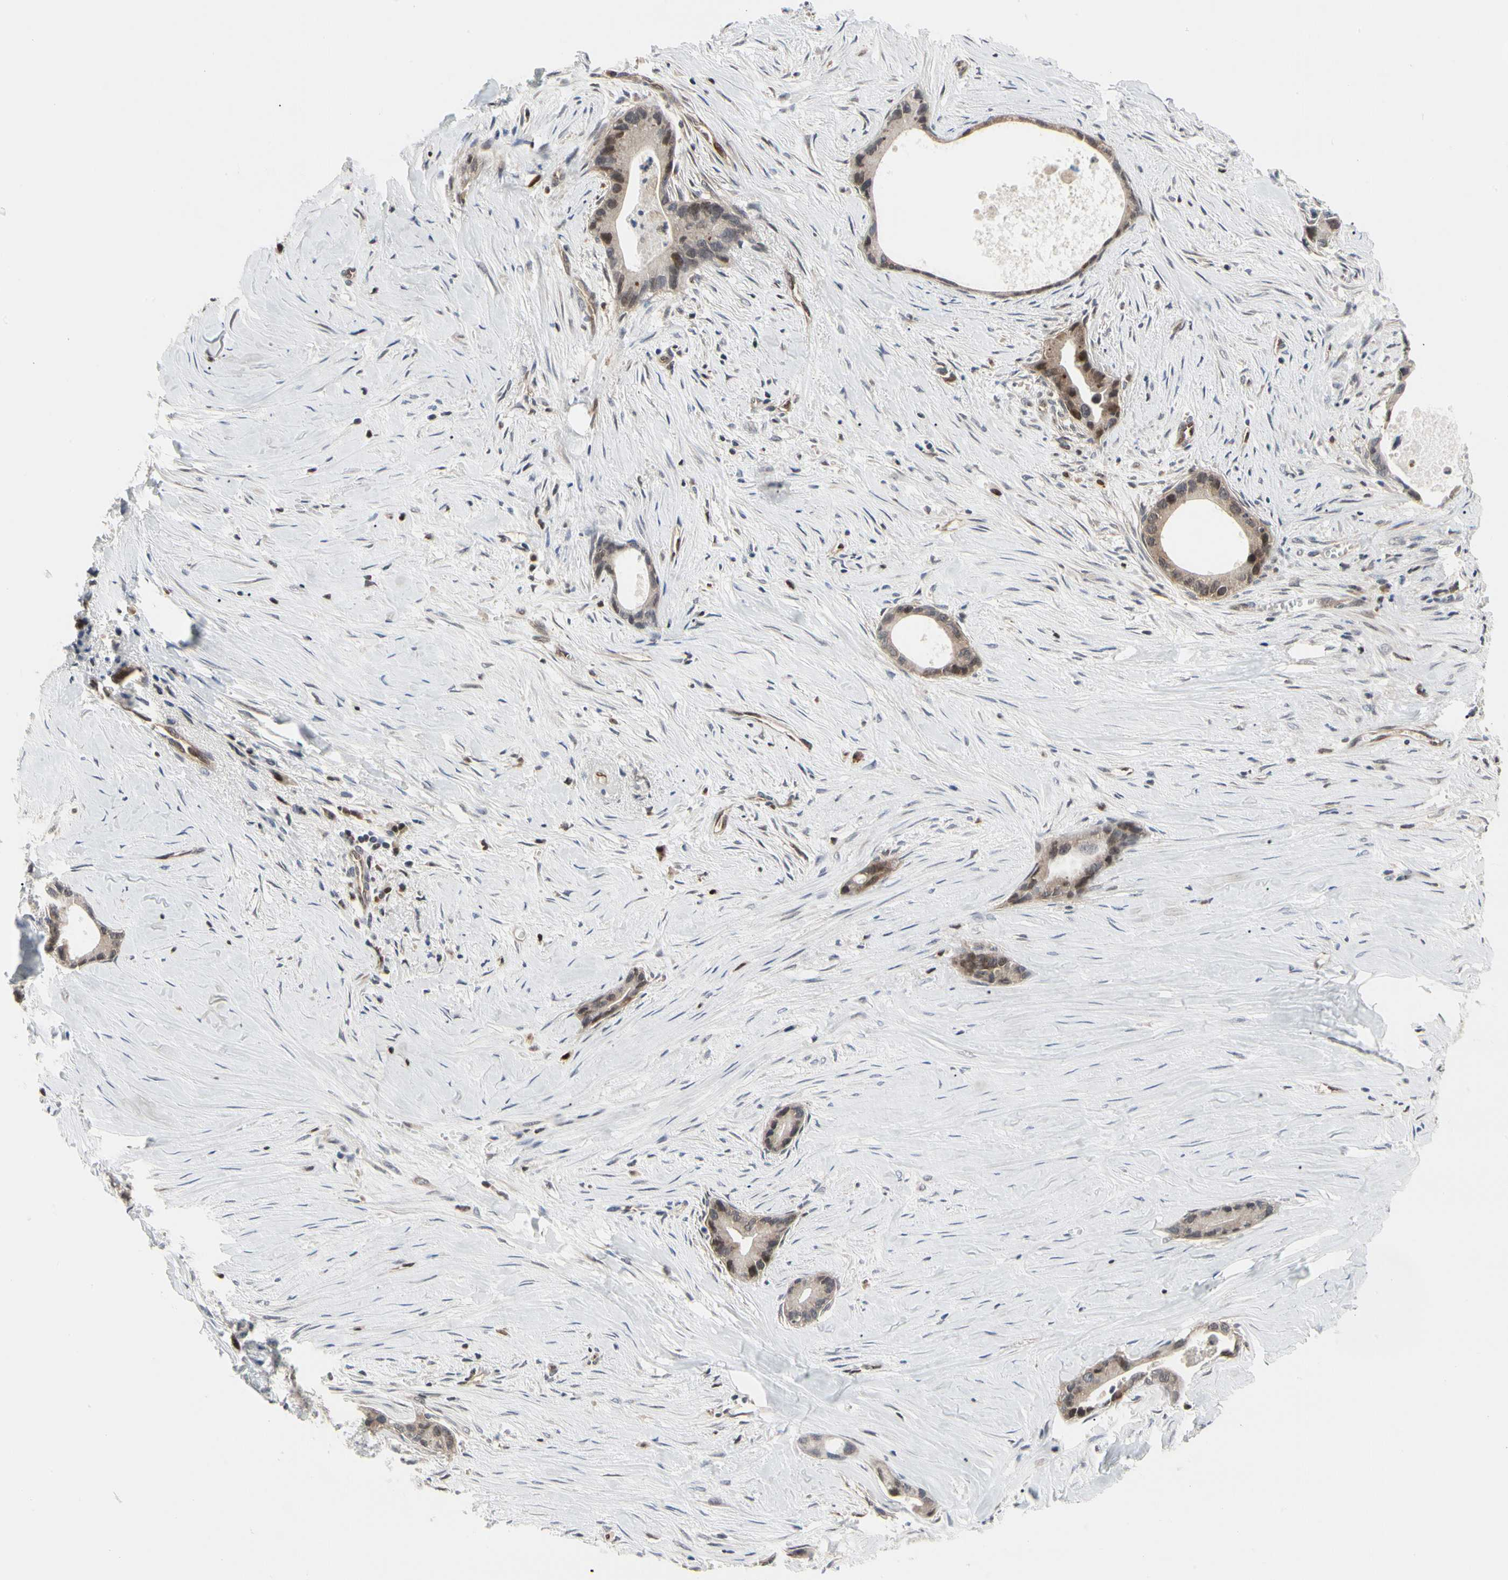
{"staining": {"intensity": "weak", "quantity": ">75%", "location": "cytoplasmic/membranous,nuclear"}, "tissue": "liver cancer", "cell_type": "Tumor cells", "image_type": "cancer", "snomed": [{"axis": "morphology", "description": "Cholangiocarcinoma"}, {"axis": "topography", "description": "Liver"}], "caption": "Immunohistochemical staining of cholangiocarcinoma (liver) reveals low levels of weak cytoplasmic/membranous and nuclear protein expression in approximately >75% of tumor cells. The staining is performed using DAB brown chromogen to label protein expression. The nuclei are counter-stained blue using hematoxylin.", "gene": "CDK5", "patient": {"sex": "female", "age": 55}}